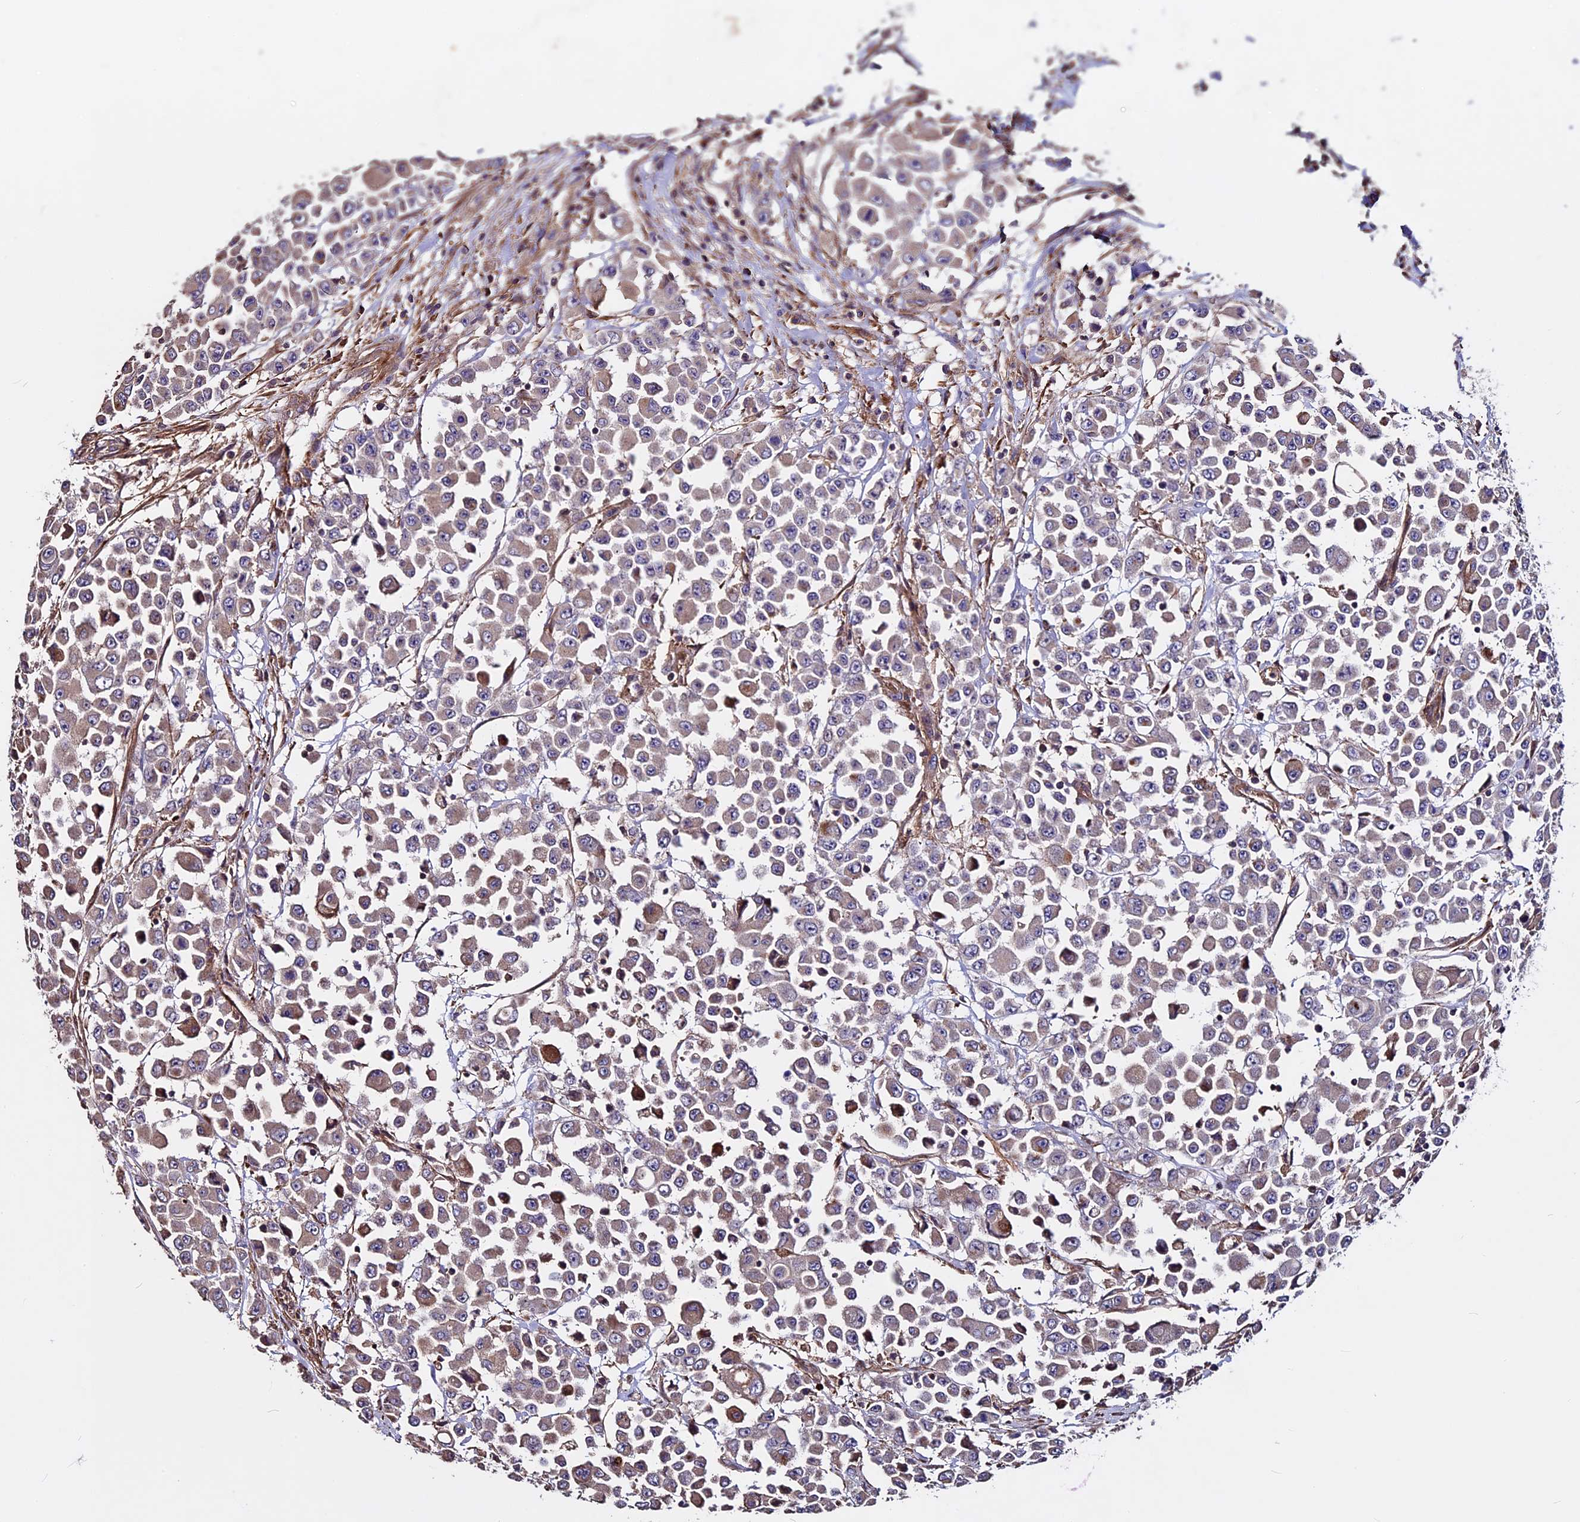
{"staining": {"intensity": "weak", "quantity": "25%-75%", "location": "cytoplasmic/membranous"}, "tissue": "colorectal cancer", "cell_type": "Tumor cells", "image_type": "cancer", "snomed": [{"axis": "morphology", "description": "Adenocarcinoma, NOS"}, {"axis": "topography", "description": "Colon"}], "caption": "Protein staining displays weak cytoplasmic/membranous expression in approximately 25%-75% of tumor cells in adenocarcinoma (colorectal).", "gene": "EVA1B", "patient": {"sex": "male", "age": 51}}